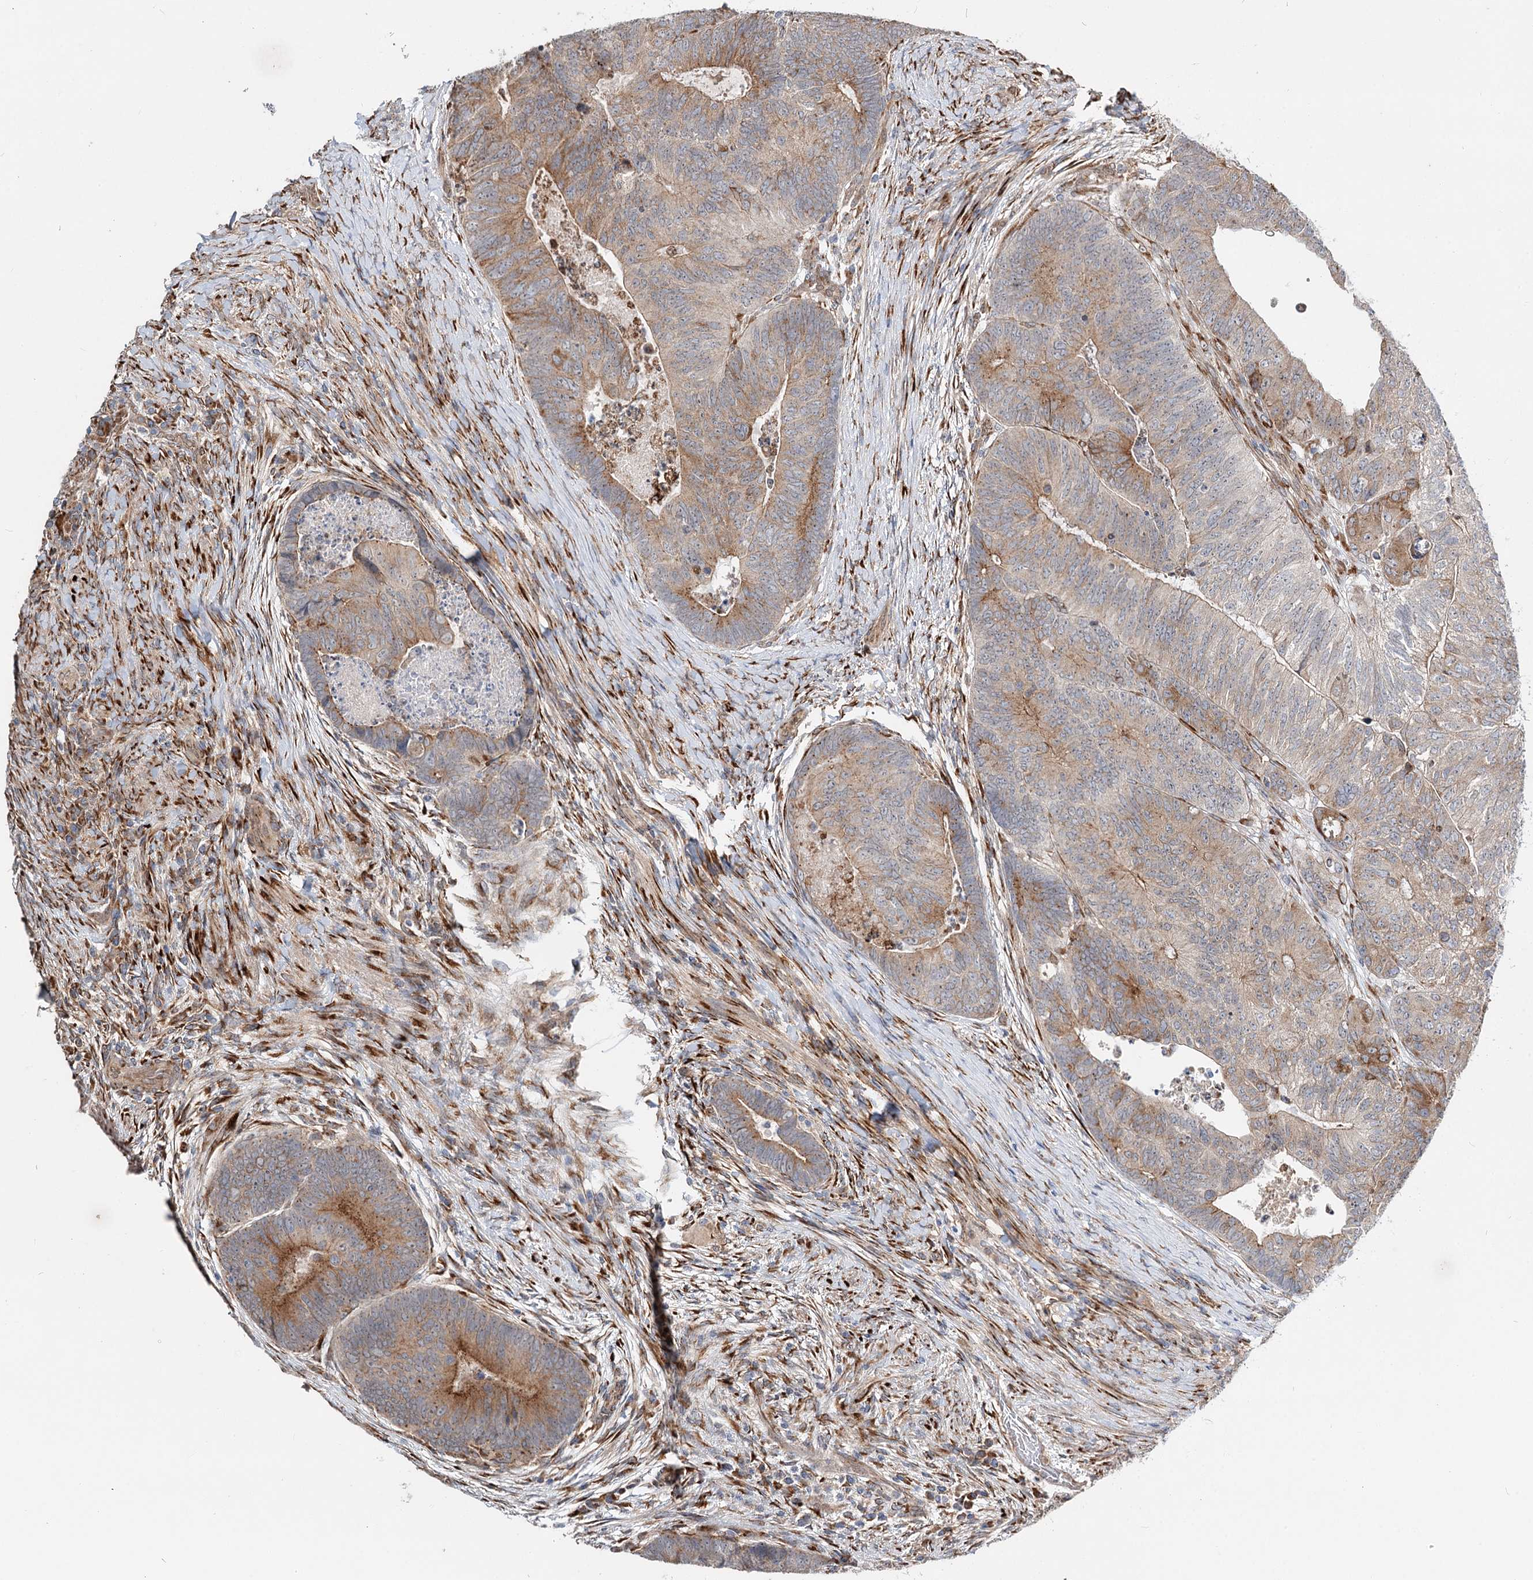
{"staining": {"intensity": "moderate", "quantity": "<25%", "location": "cytoplasmic/membranous"}, "tissue": "colorectal cancer", "cell_type": "Tumor cells", "image_type": "cancer", "snomed": [{"axis": "morphology", "description": "Adenocarcinoma, NOS"}, {"axis": "topography", "description": "Colon"}], "caption": "IHC staining of colorectal adenocarcinoma, which demonstrates low levels of moderate cytoplasmic/membranous expression in approximately <25% of tumor cells indicating moderate cytoplasmic/membranous protein positivity. The staining was performed using DAB (3,3'-diaminobenzidine) (brown) for protein detection and nuclei were counterstained in hematoxylin (blue).", "gene": "SPART", "patient": {"sex": "female", "age": 67}}